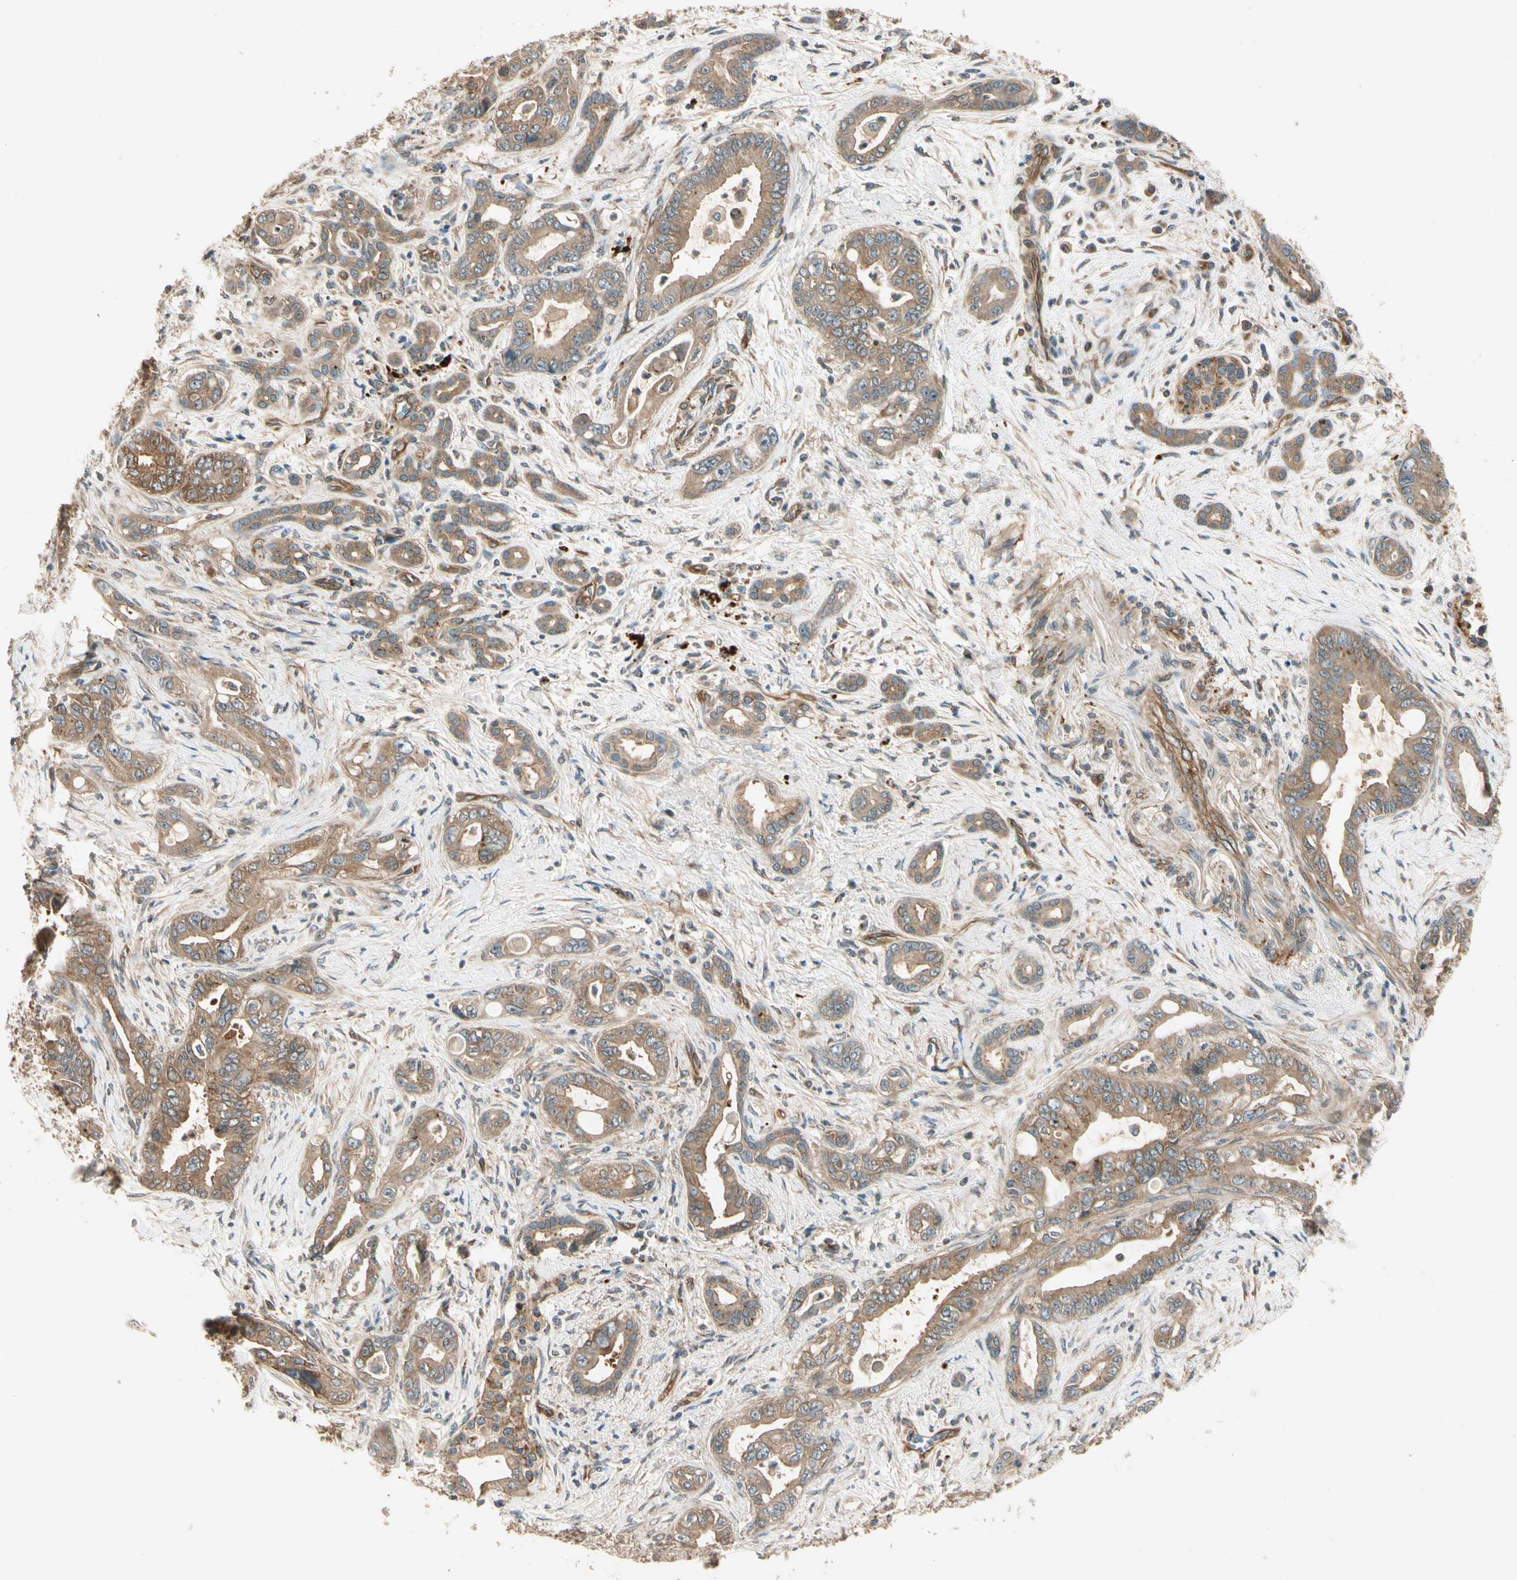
{"staining": {"intensity": "weak", "quantity": ">75%", "location": "cytoplasmic/membranous"}, "tissue": "pancreatic cancer", "cell_type": "Tumor cells", "image_type": "cancer", "snomed": [{"axis": "morphology", "description": "Adenocarcinoma, NOS"}, {"axis": "topography", "description": "Pancreas"}], "caption": "IHC micrograph of neoplastic tissue: pancreatic cancer (adenocarcinoma) stained using IHC reveals low levels of weak protein expression localized specifically in the cytoplasmic/membranous of tumor cells, appearing as a cytoplasmic/membranous brown color.", "gene": "ROCK2", "patient": {"sex": "male", "age": 70}}